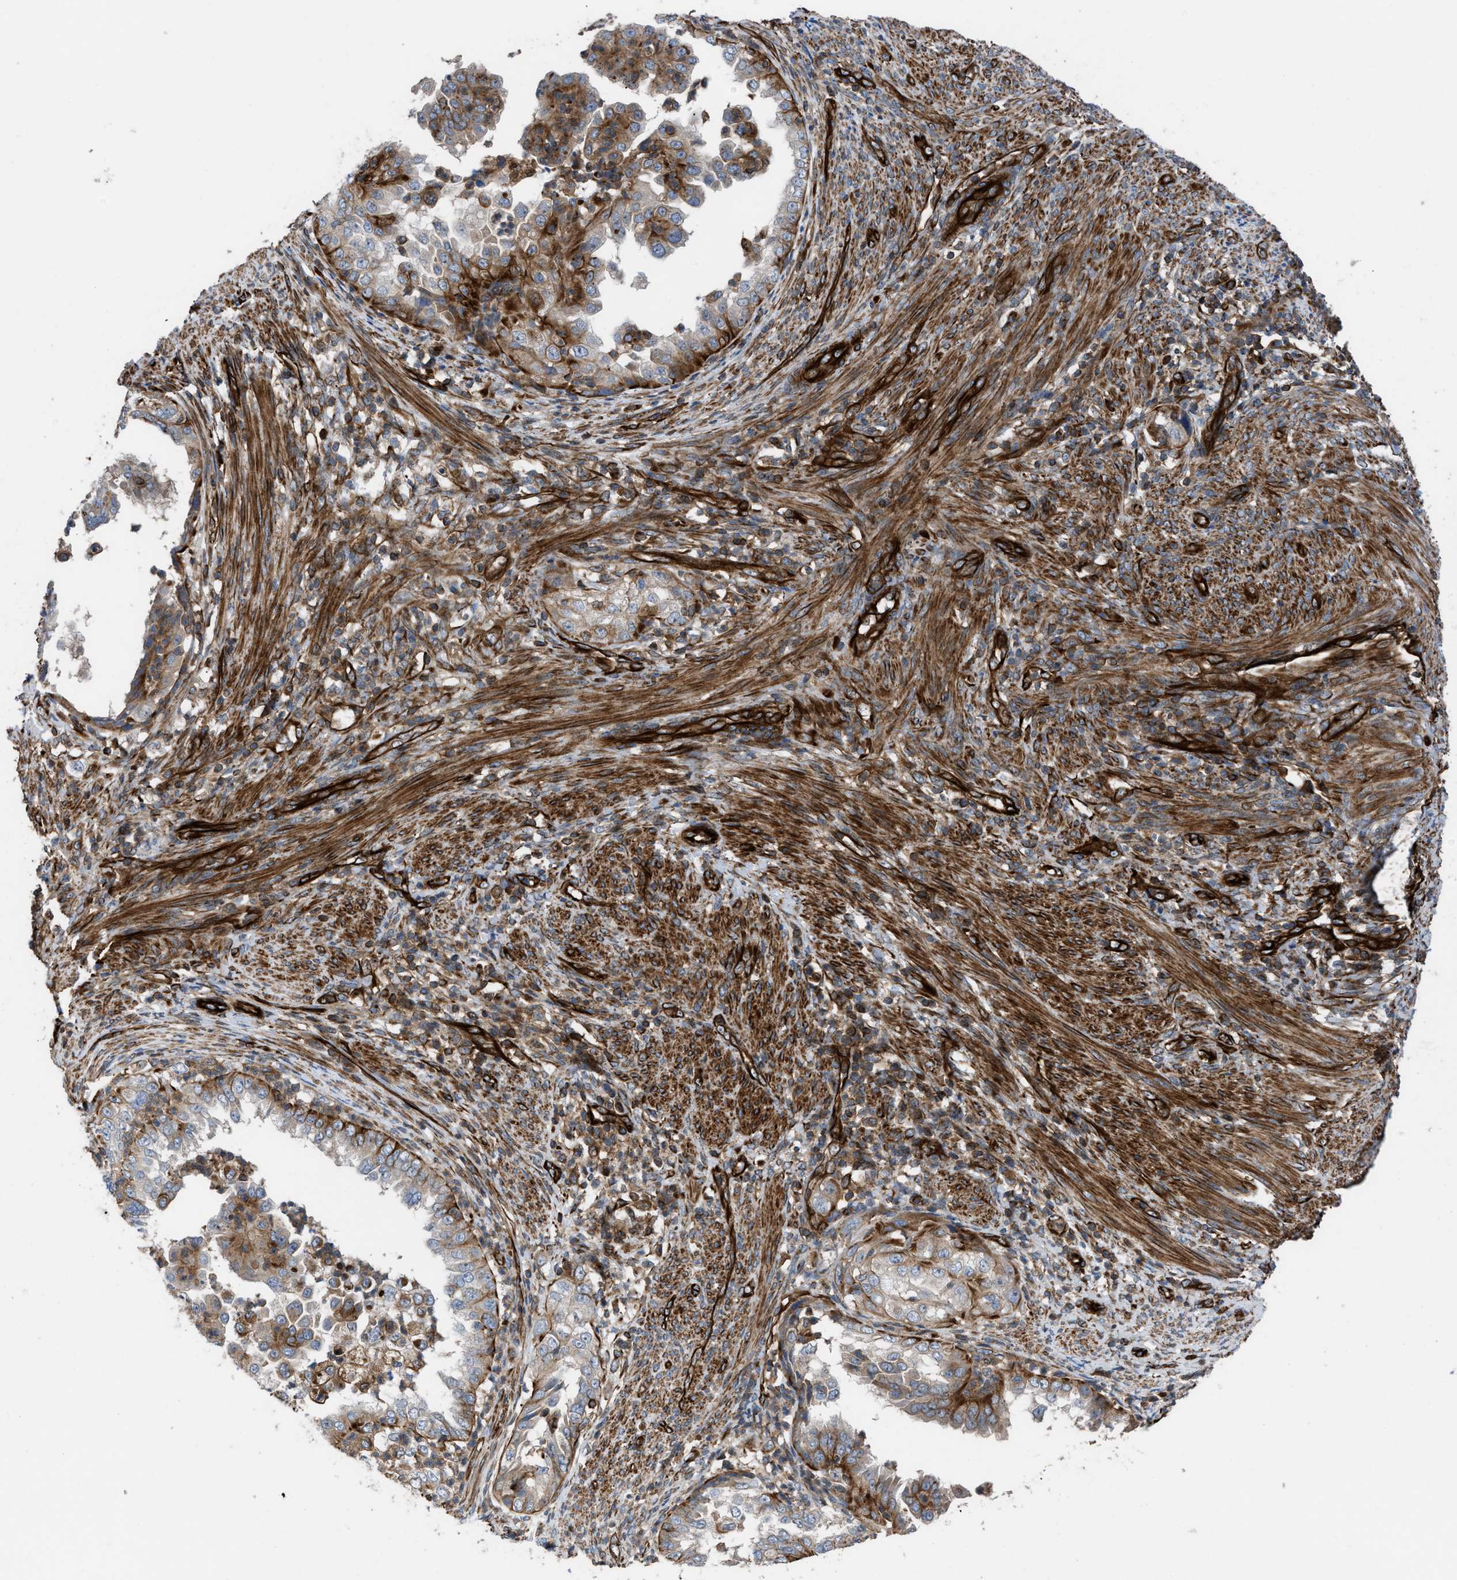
{"staining": {"intensity": "moderate", "quantity": ">75%", "location": "cytoplasmic/membranous"}, "tissue": "endometrial cancer", "cell_type": "Tumor cells", "image_type": "cancer", "snomed": [{"axis": "morphology", "description": "Adenocarcinoma, NOS"}, {"axis": "topography", "description": "Endometrium"}], "caption": "DAB immunohistochemical staining of human endometrial cancer demonstrates moderate cytoplasmic/membranous protein positivity in about >75% of tumor cells.", "gene": "PTPRE", "patient": {"sex": "female", "age": 85}}